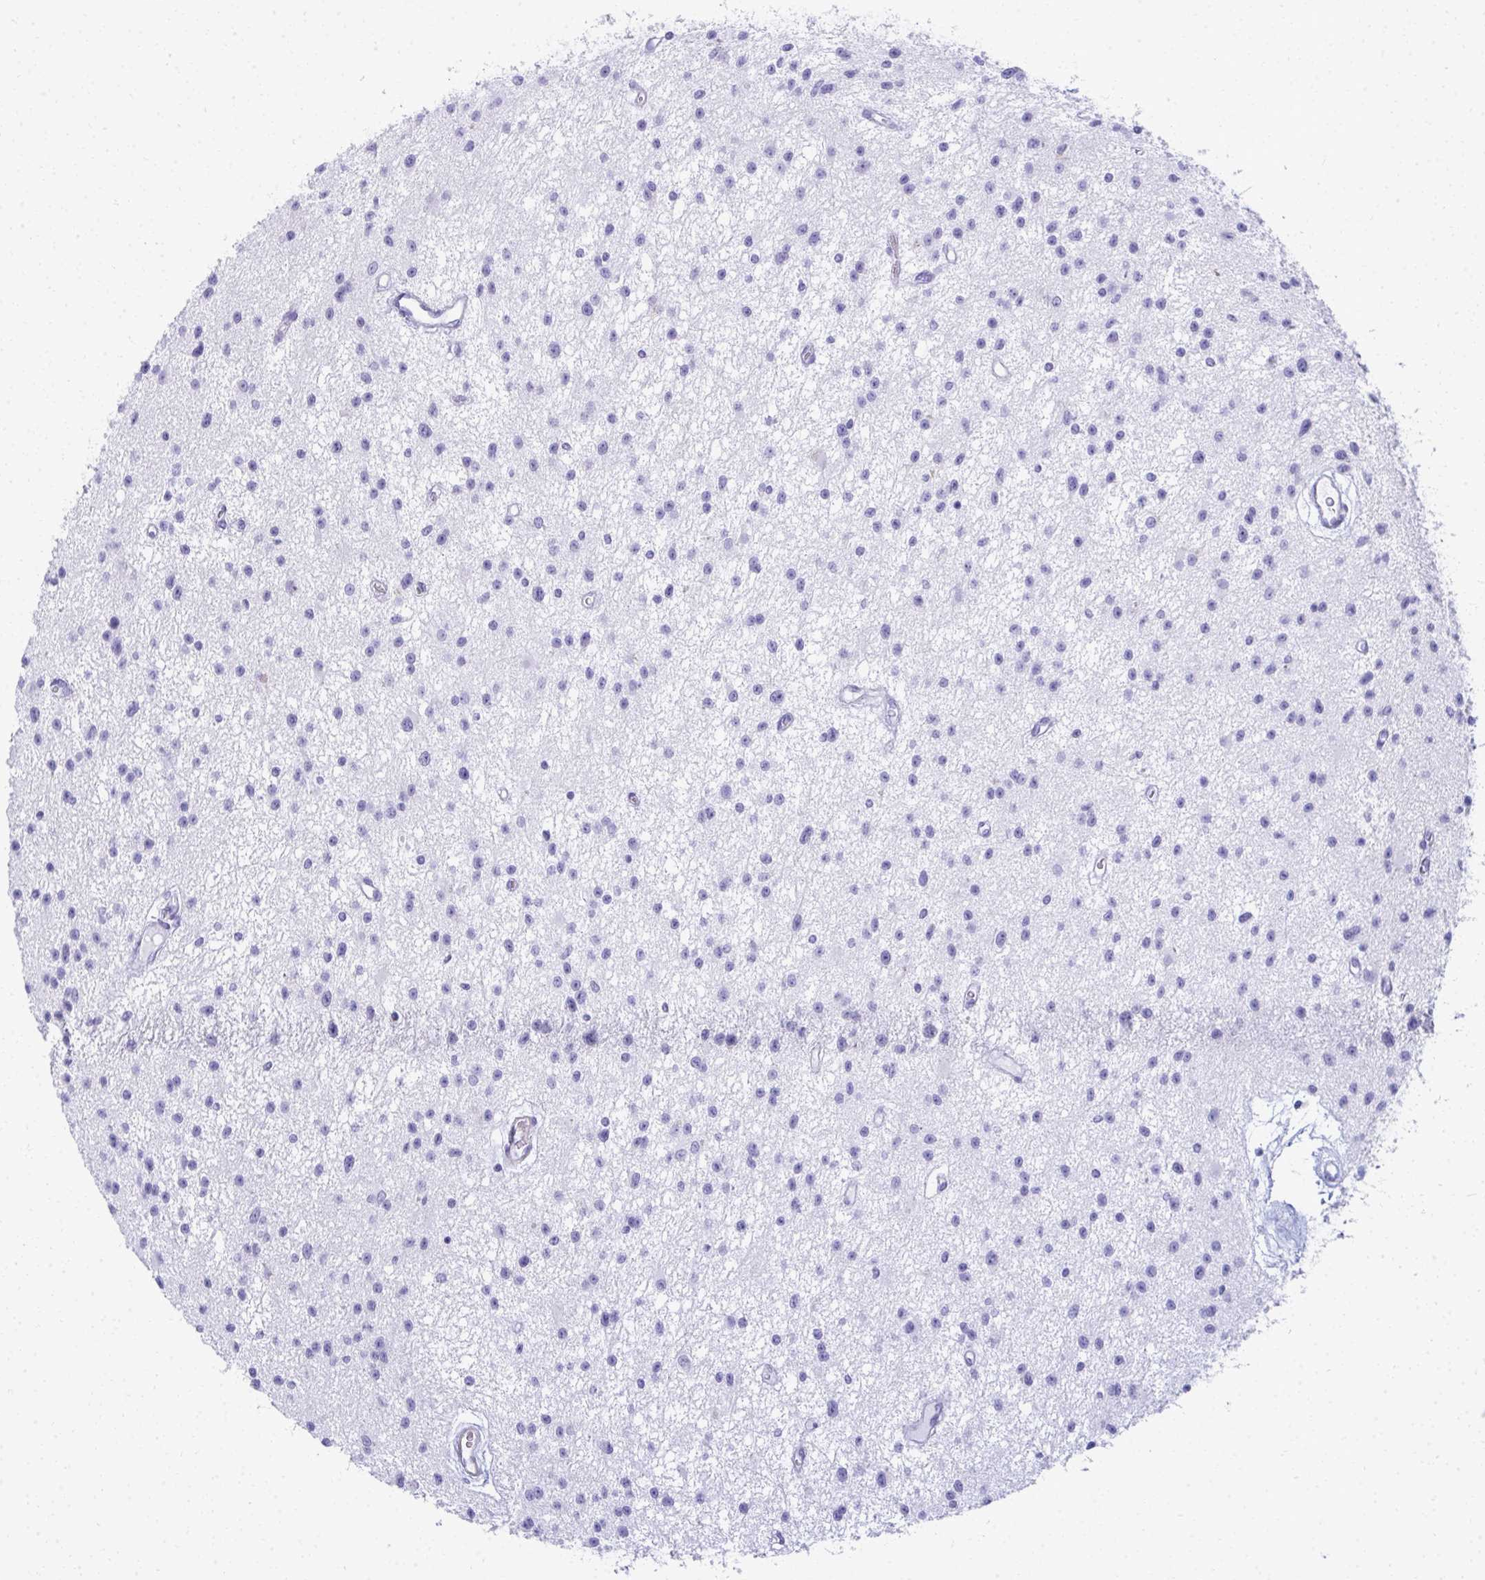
{"staining": {"intensity": "negative", "quantity": "none", "location": "none"}, "tissue": "glioma", "cell_type": "Tumor cells", "image_type": "cancer", "snomed": [{"axis": "morphology", "description": "Glioma, malignant, Low grade"}, {"axis": "topography", "description": "Brain"}], "caption": "Protein analysis of glioma shows no significant staining in tumor cells.", "gene": "PUS7L", "patient": {"sex": "male", "age": 43}}